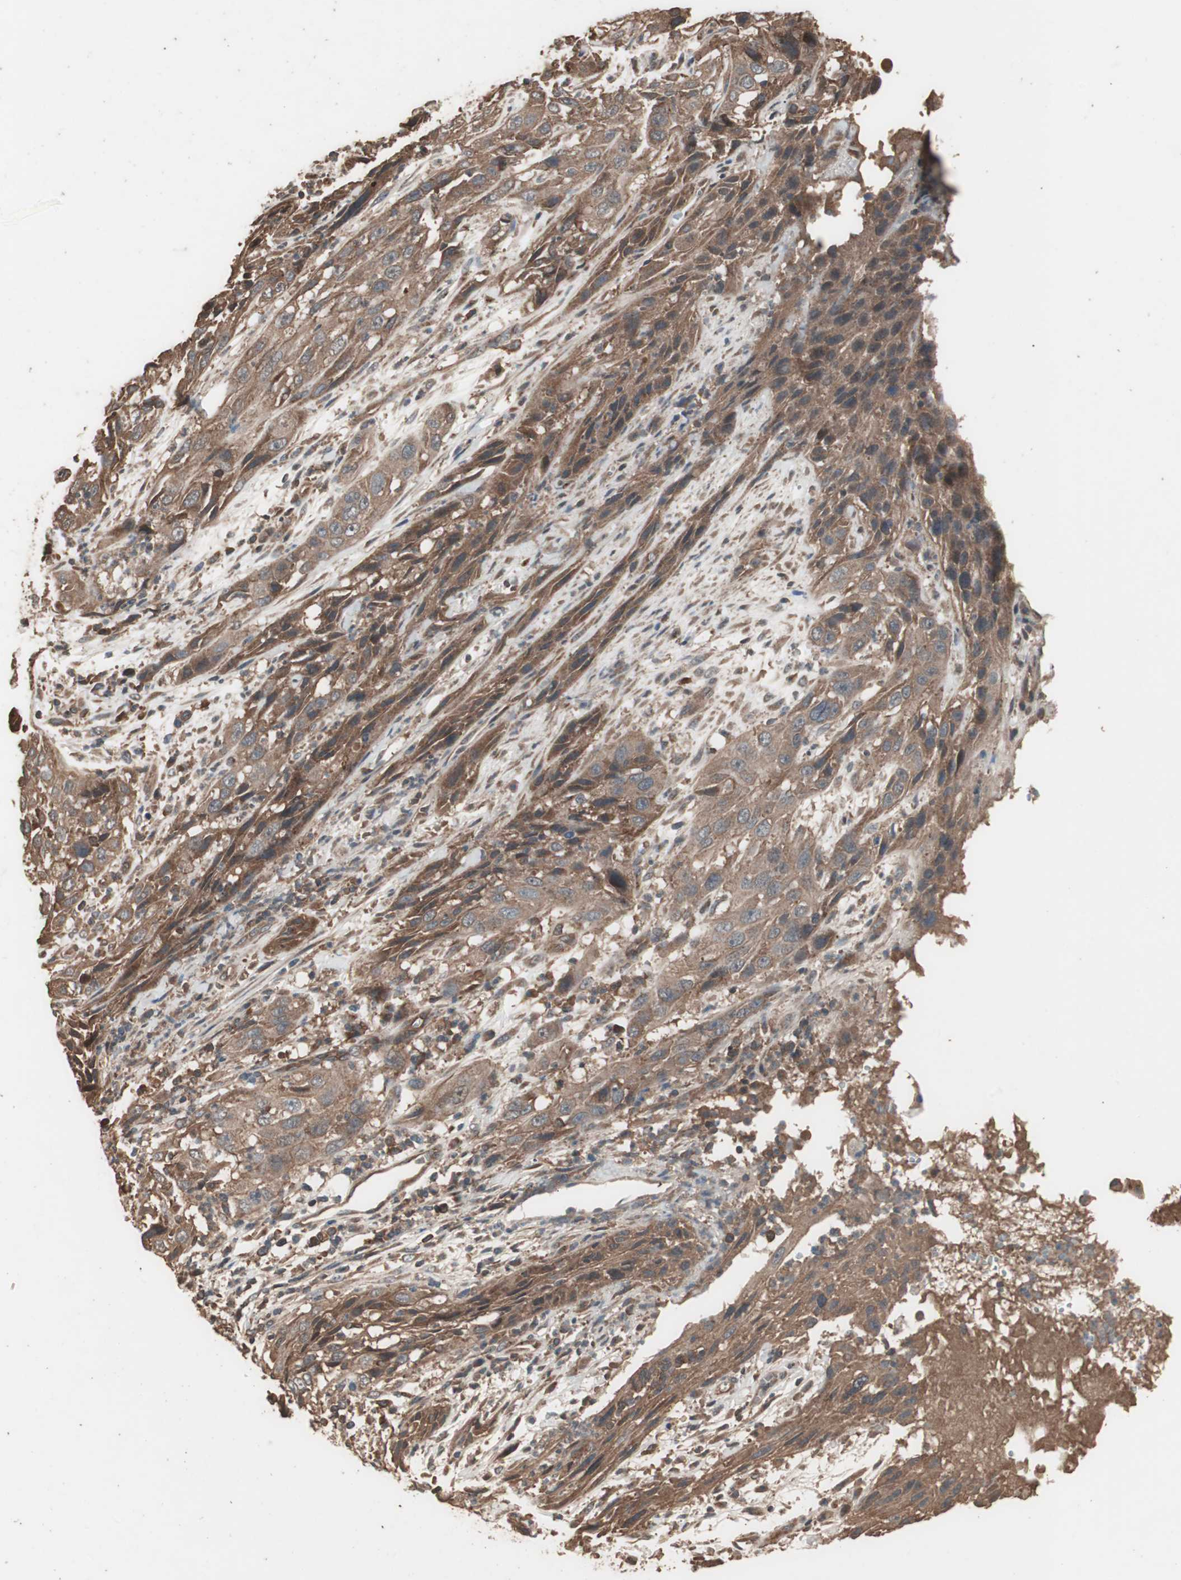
{"staining": {"intensity": "moderate", "quantity": ">75%", "location": "cytoplasmic/membranous"}, "tissue": "cervical cancer", "cell_type": "Tumor cells", "image_type": "cancer", "snomed": [{"axis": "morphology", "description": "Squamous cell carcinoma, NOS"}, {"axis": "topography", "description": "Cervix"}], "caption": "IHC of cervical cancer (squamous cell carcinoma) reveals medium levels of moderate cytoplasmic/membranous expression in approximately >75% of tumor cells.", "gene": "CCN4", "patient": {"sex": "female", "age": 32}}